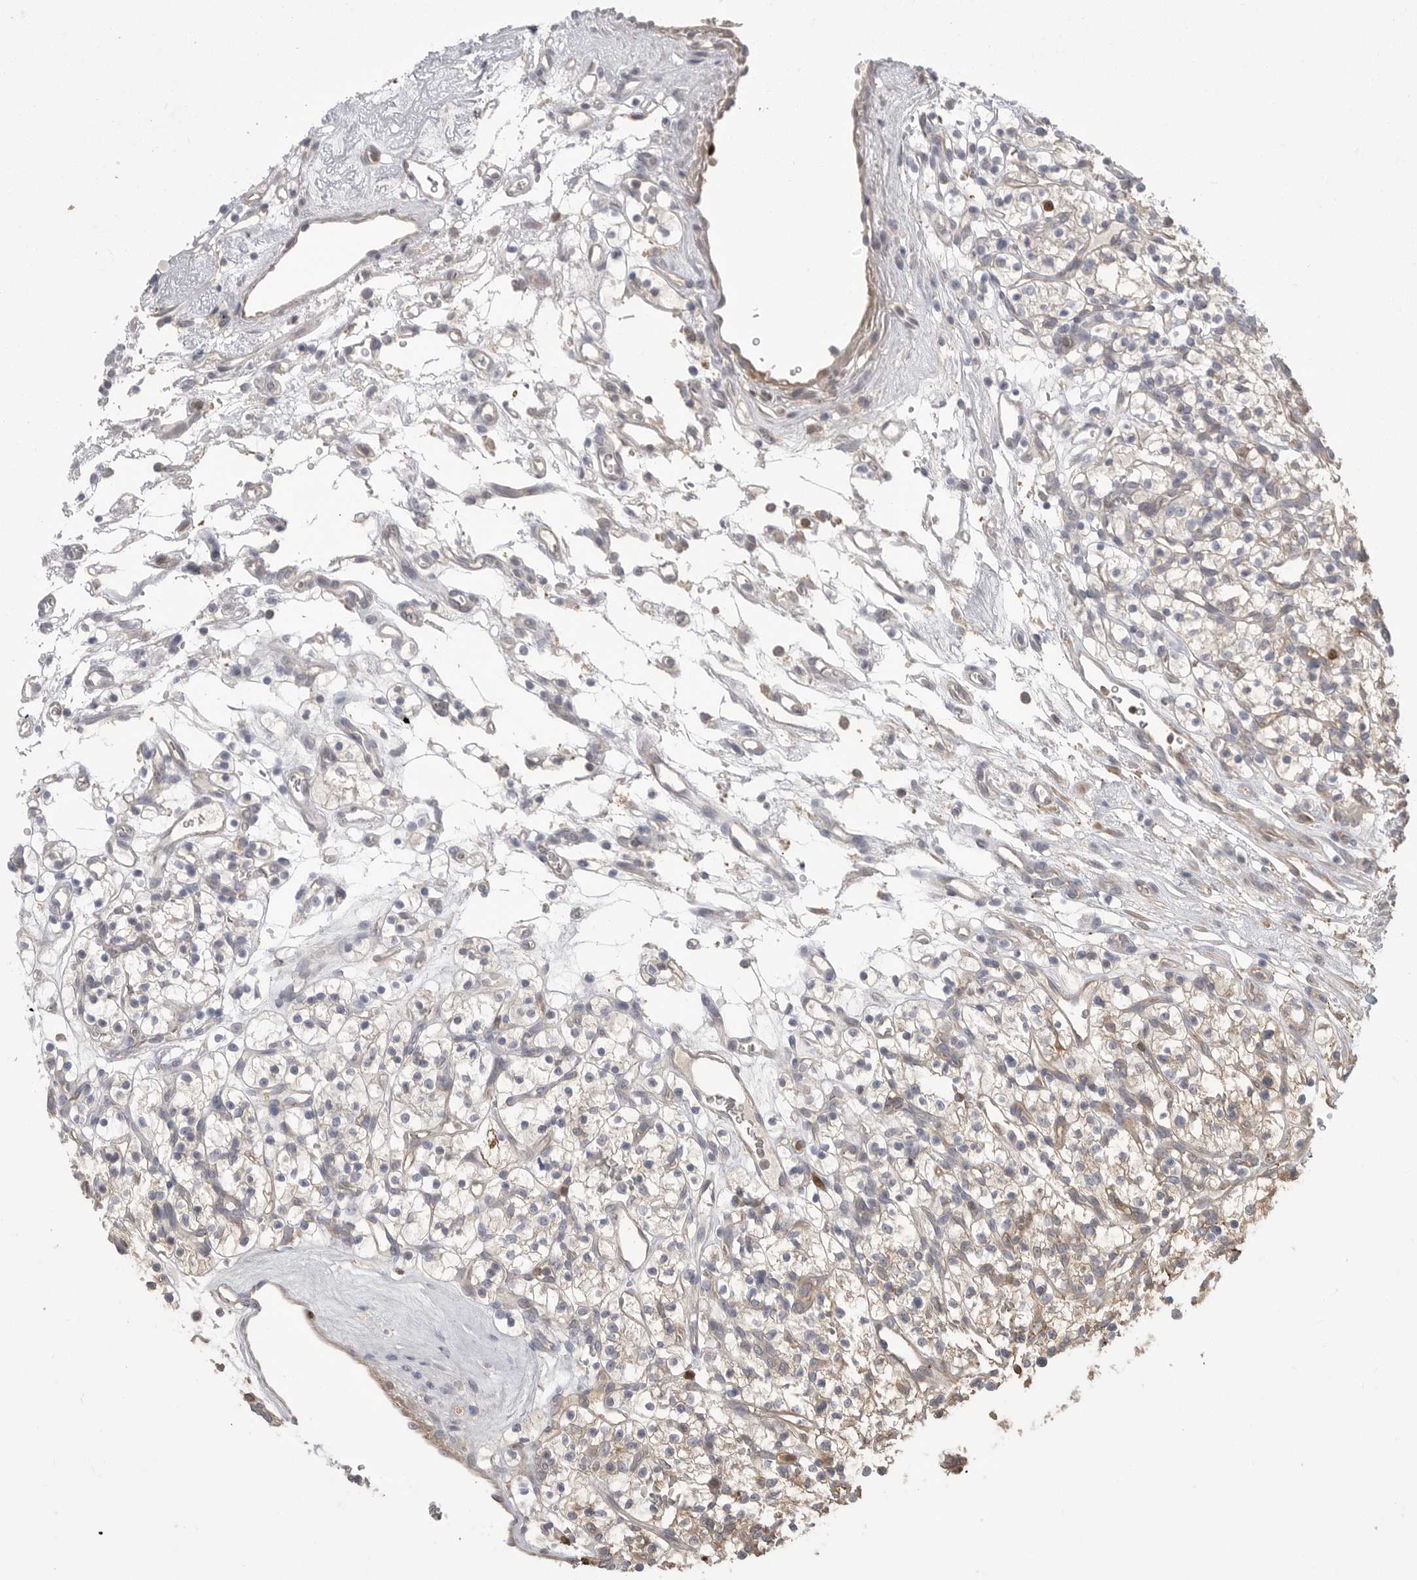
{"staining": {"intensity": "negative", "quantity": "none", "location": "none"}, "tissue": "renal cancer", "cell_type": "Tumor cells", "image_type": "cancer", "snomed": [{"axis": "morphology", "description": "Adenocarcinoma, NOS"}, {"axis": "topography", "description": "Kidney"}], "caption": "Protein analysis of renal cancer (adenocarcinoma) reveals no significant expression in tumor cells.", "gene": "TOP2A", "patient": {"sex": "female", "age": 57}}